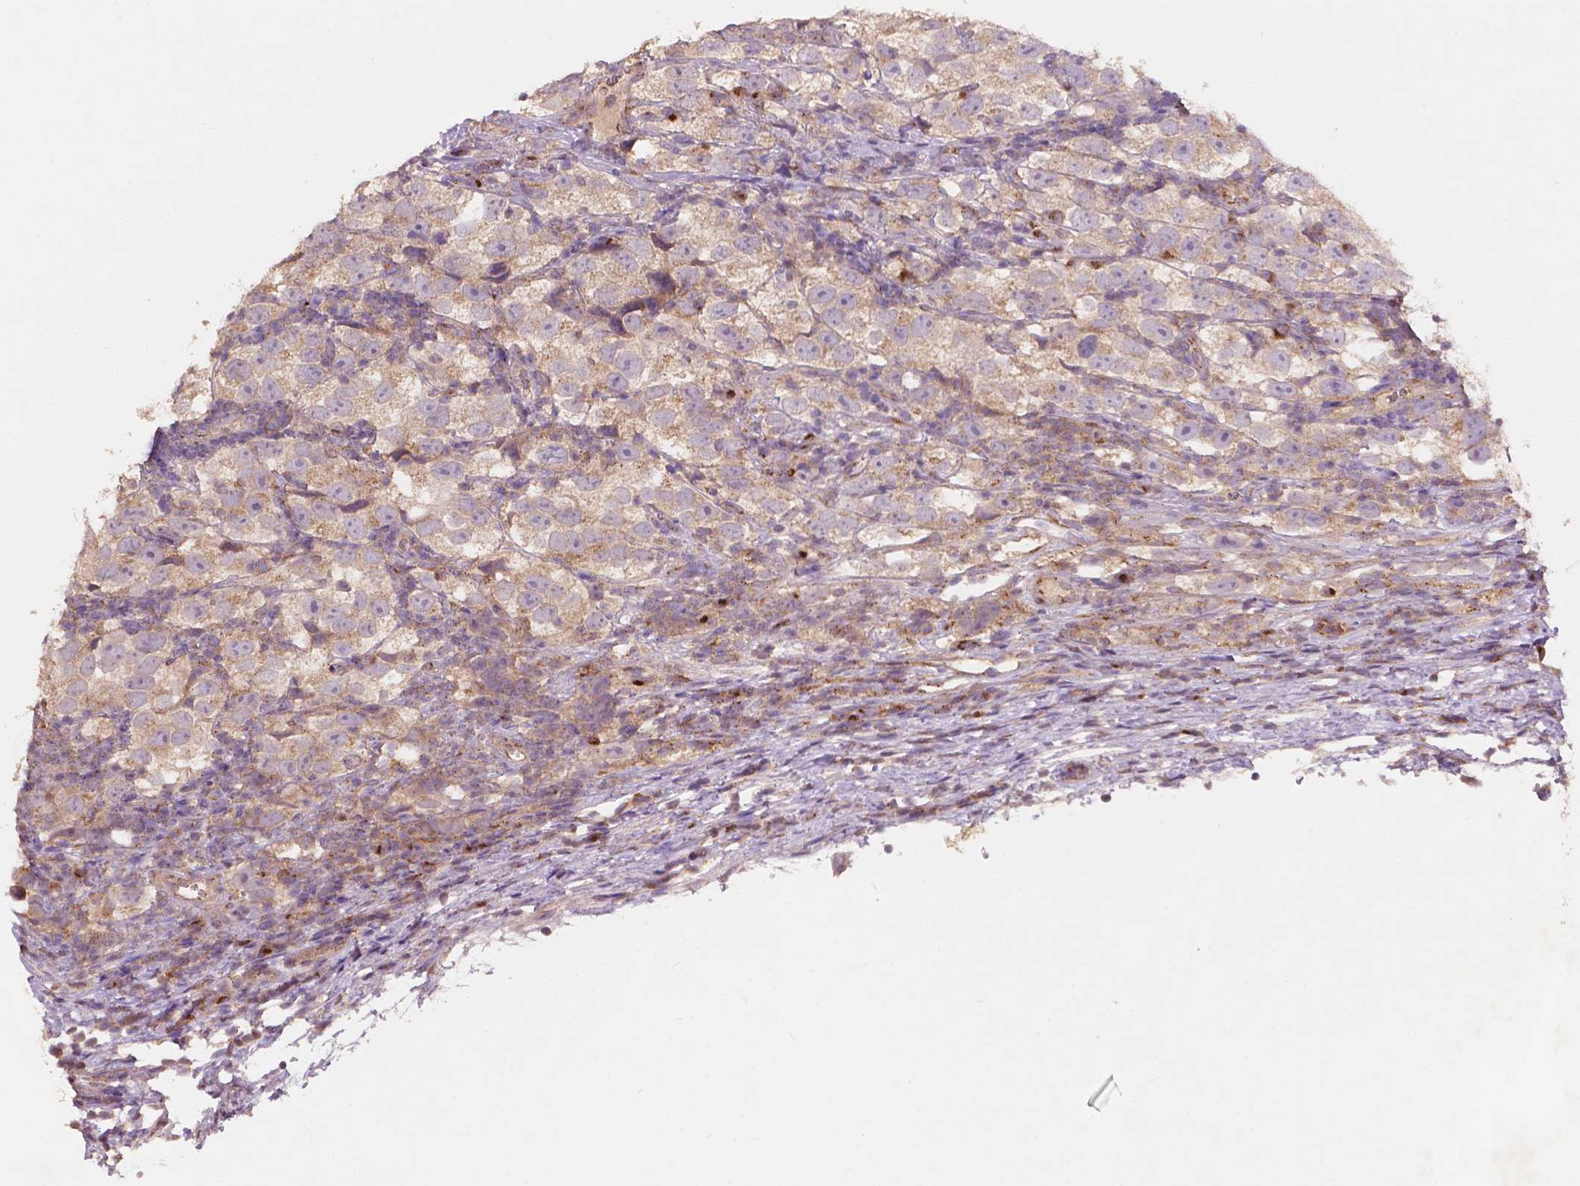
{"staining": {"intensity": "weak", "quantity": "25%-75%", "location": "cytoplasmic/membranous"}, "tissue": "testis cancer", "cell_type": "Tumor cells", "image_type": "cancer", "snomed": [{"axis": "morphology", "description": "Seminoma, NOS"}, {"axis": "topography", "description": "Testis"}], "caption": "IHC of seminoma (testis) shows low levels of weak cytoplasmic/membranous positivity in approximately 25%-75% of tumor cells.", "gene": "CHPT1", "patient": {"sex": "male", "age": 26}}